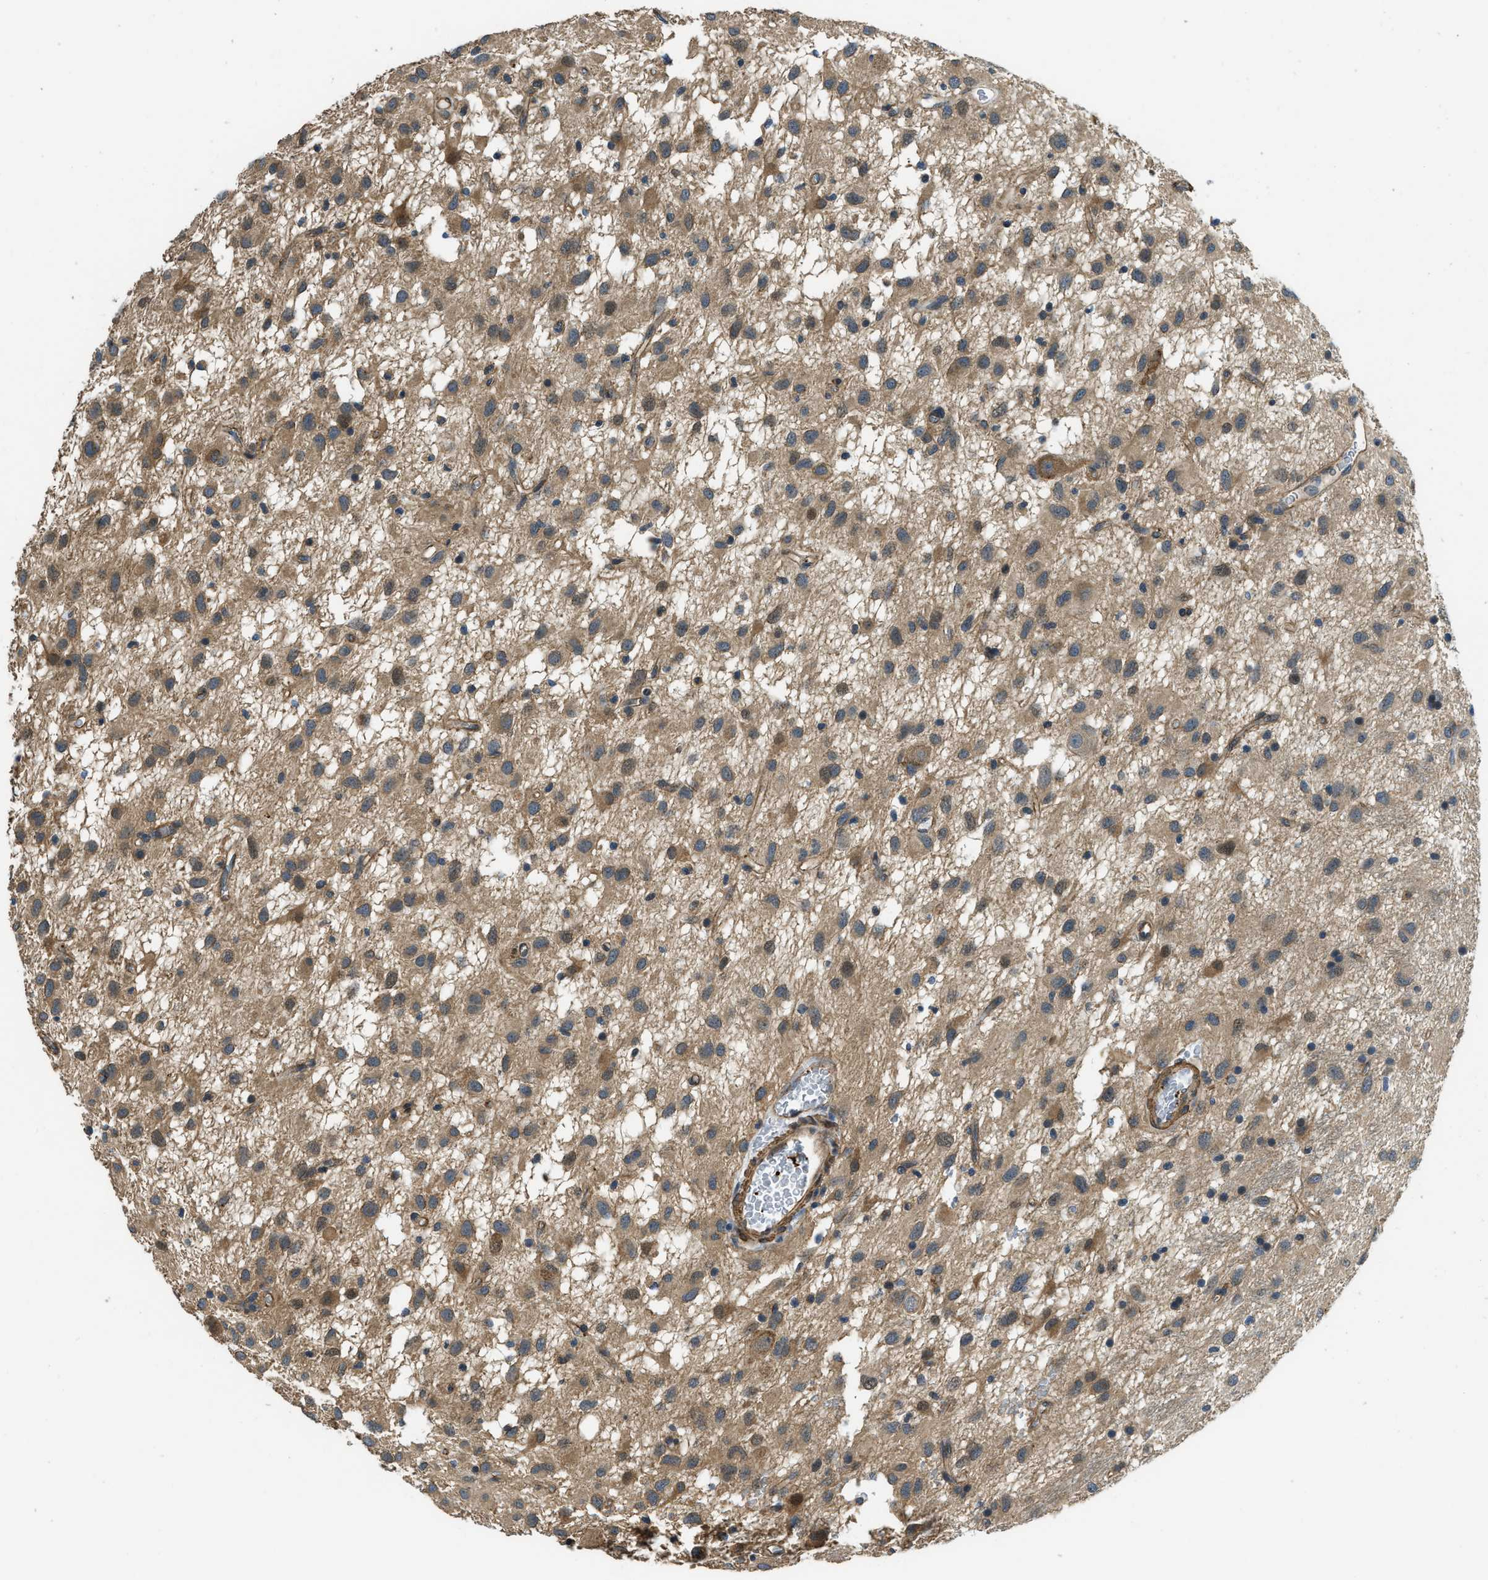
{"staining": {"intensity": "weak", "quantity": ">75%", "location": "cytoplasmic/membranous"}, "tissue": "glioma", "cell_type": "Tumor cells", "image_type": "cancer", "snomed": [{"axis": "morphology", "description": "Glioma, malignant, Low grade"}, {"axis": "topography", "description": "Brain"}], "caption": "Tumor cells demonstrate low levels of weak cytoplasmic/membranous positivity in approximately >75% of cells in human malignant glioma (low-grade).", "gene": "CGN", "patient": {"sex": "male", "age": 77}}